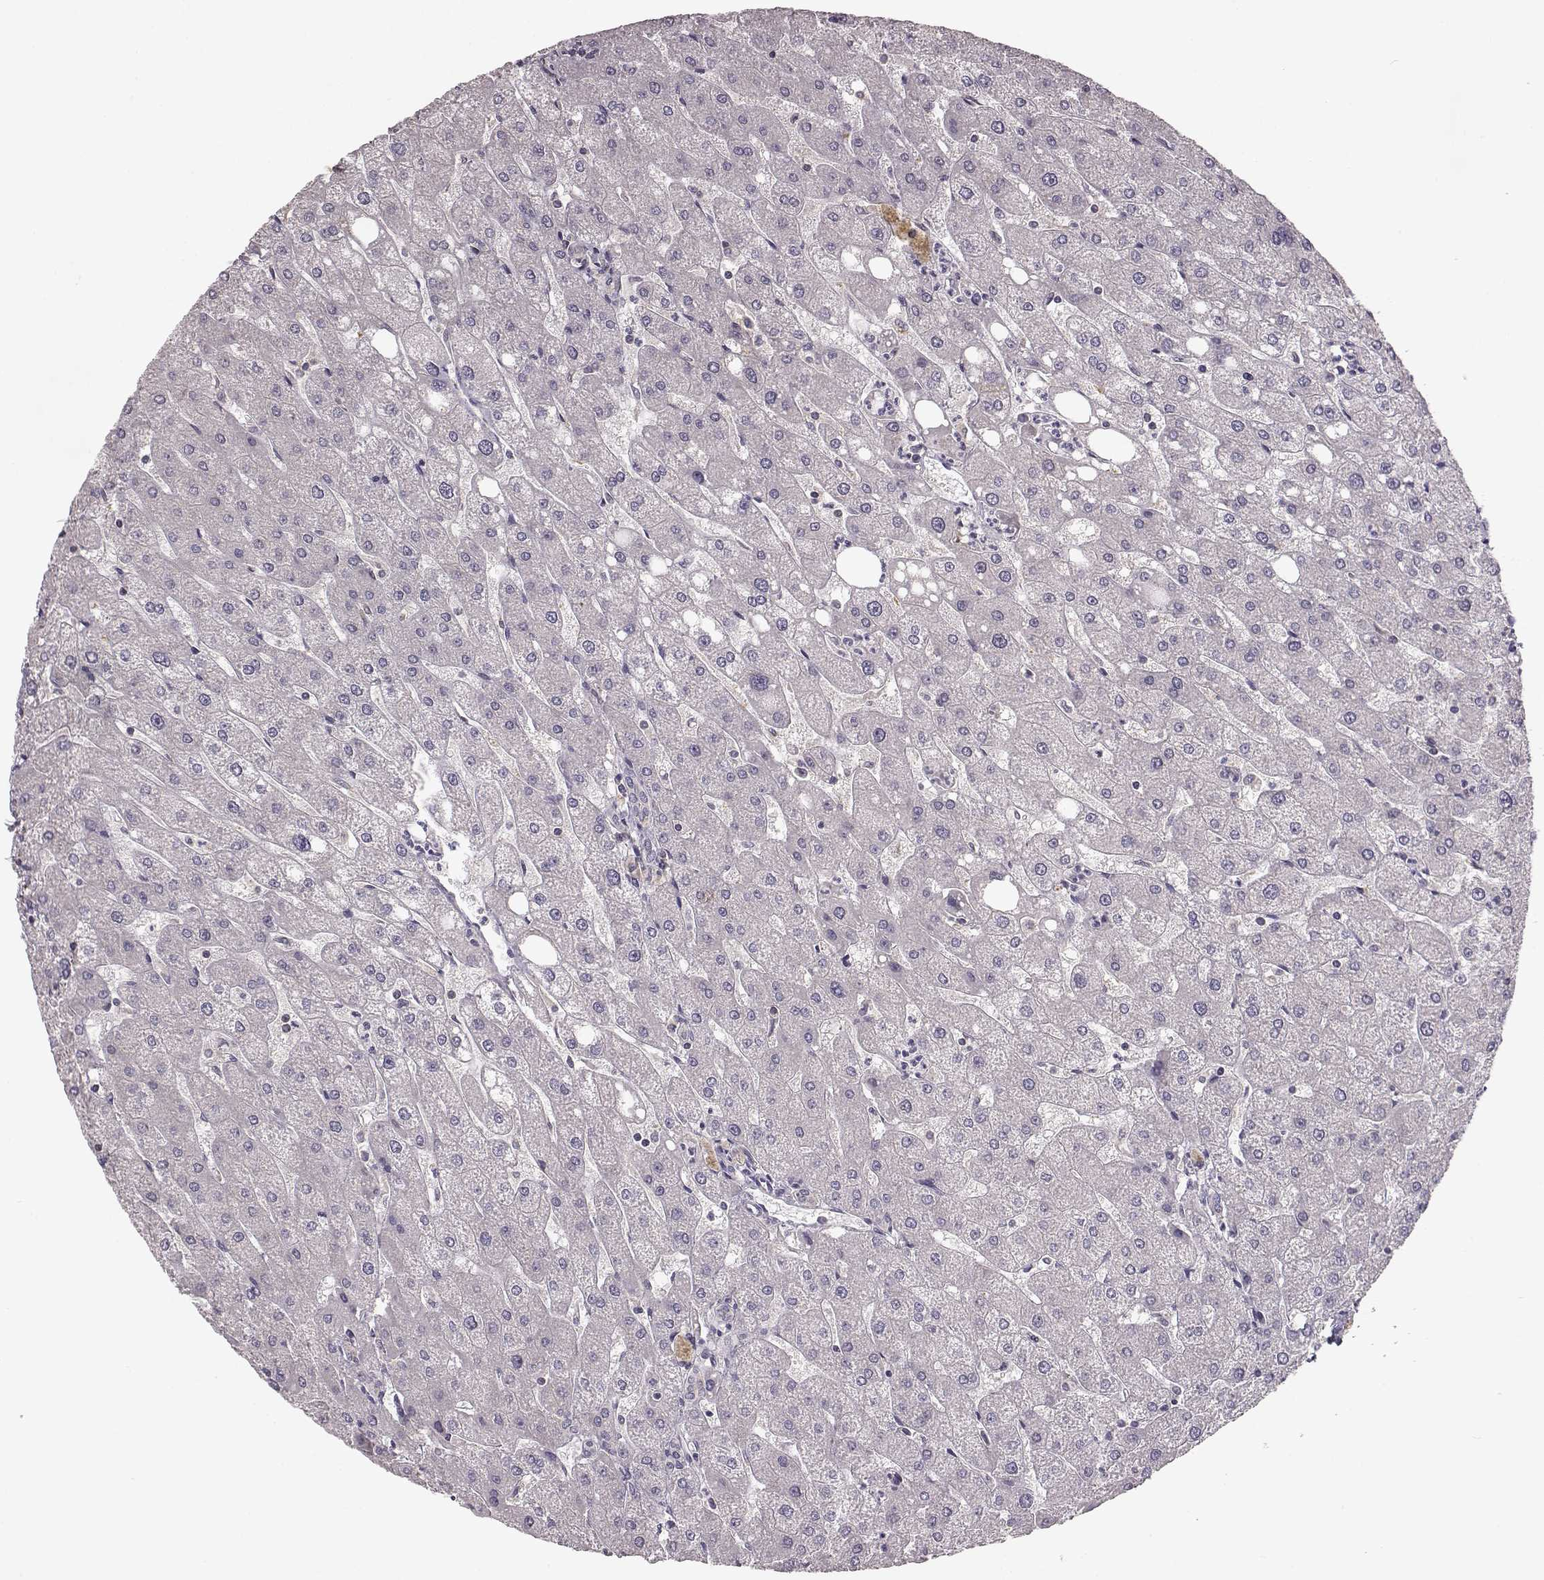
{"staining": {"intensity": "negative", "quantity": "none", "location": "none"}, "tissue": "liver", "cell_type": "Cholangiocytes", "image_type": "normal", "snomed": [{"axis": "morphology", "description": "Normal tissue, NOS"}, {"axis": "topography", "description": "Liver"}], "caption": "Liver was stained to show a protein in brown. There is no significant staining in cholangiocytes. (DAB IHC visualized using brightfield microscopy, high magnification).", "gene": "ERBB3", "patient": {"sex": "male", "age": 67}}